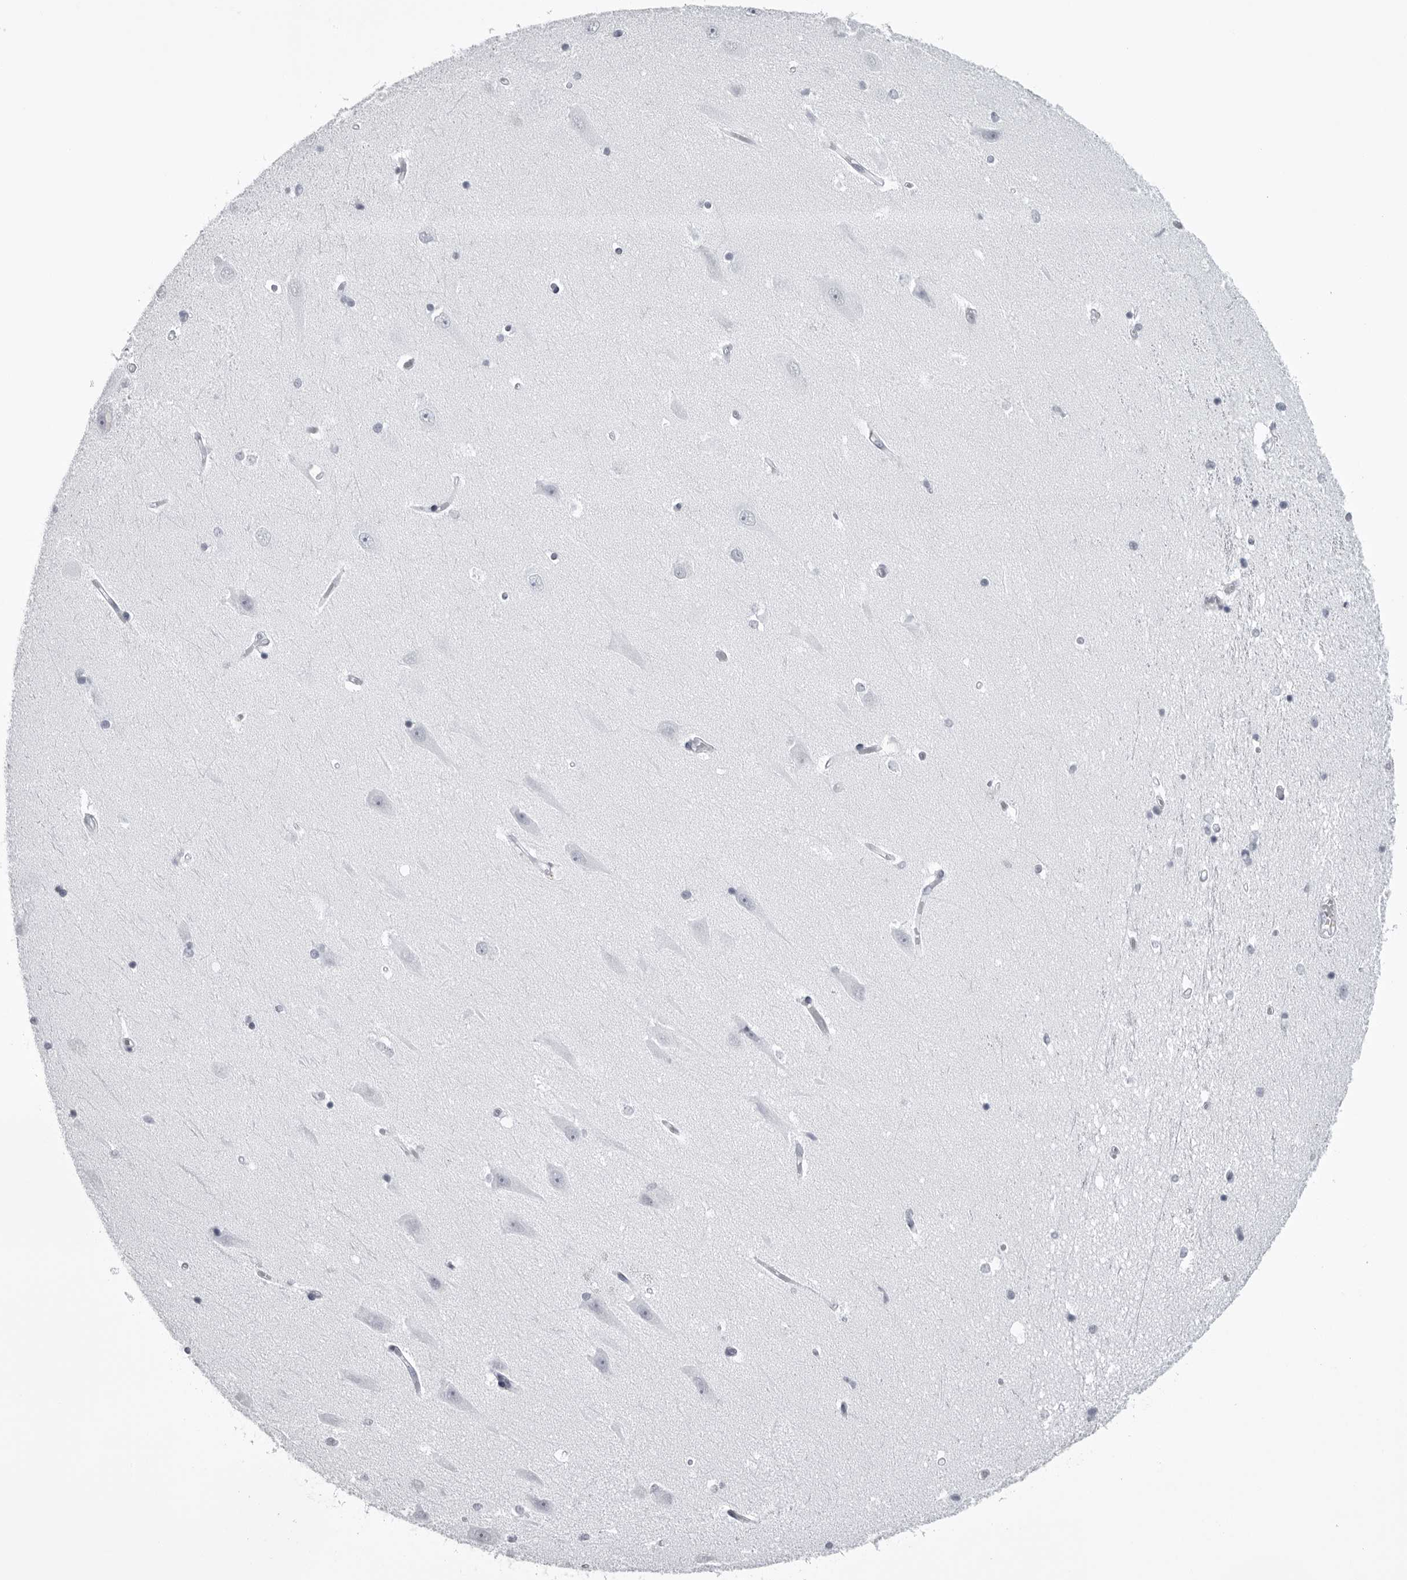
{"staining": {"intensity": "negative", "quantity": "none", "location": "none"}, "tissue": "hippocampus", "cell_type": "Glial cells", "image_type": "normal", "snomed": [{"axis": "morphology", "description": "Normal tissue, NOS"}, {"axis": "topography", "description": "Hippocampus"}], "caption": "Immunohistochemistry (IHC) micrograph of normal hippocampus: hippocampus stained with DAB (3,3'-diaminobenzidine) reveals no significant protein positivity in glial cells.", "gene": "UROD", "patient": {"sex": "male", "age": 45}}